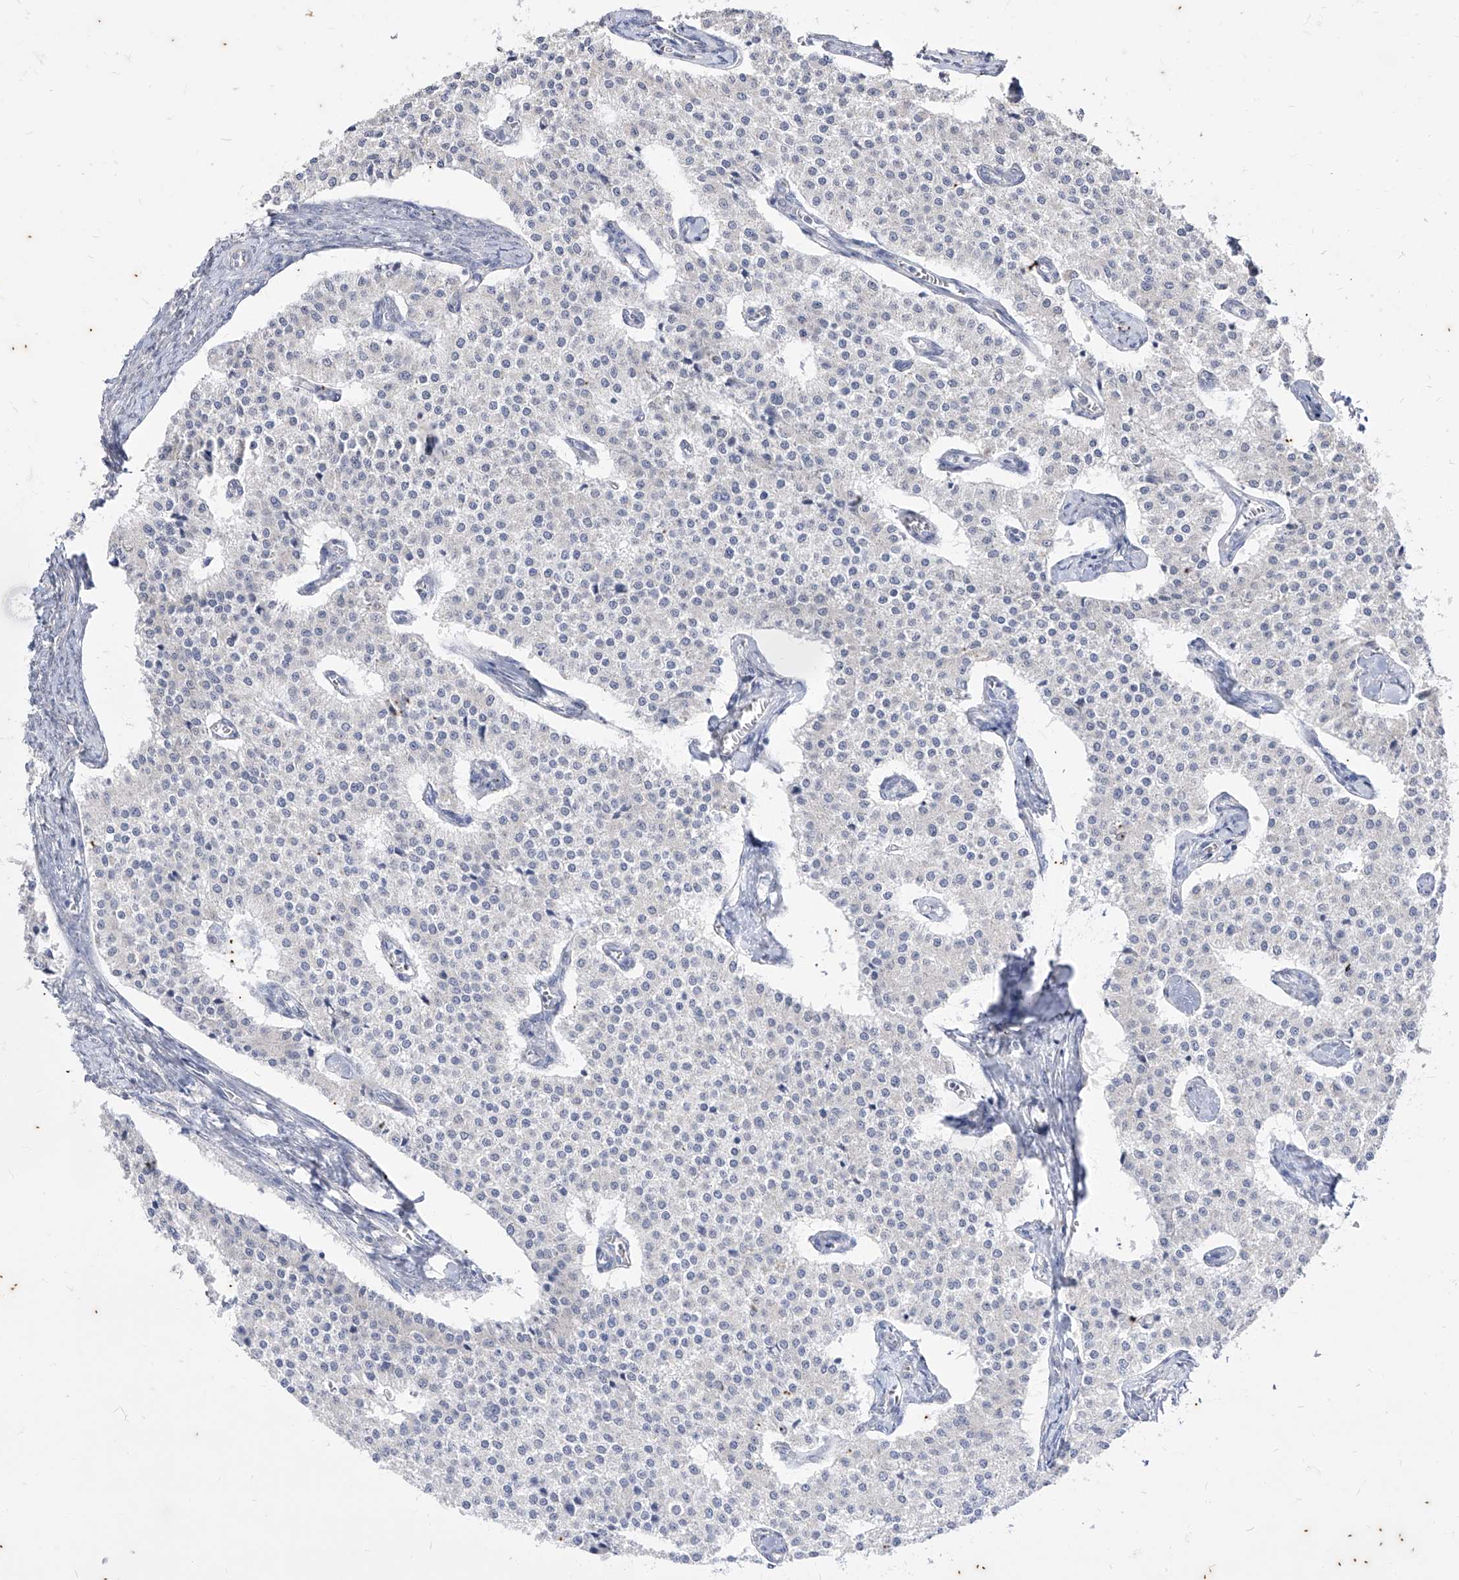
{"staining": {"intensity": "negative", "quantity": "none", "location": "none"}, "tissue": "carcinoid", "cell_type": "Tumor cells", "image_type": "cancer", "snomed": [{"axis": "morphology", "description": "Carcinoid, malignant, NOS"}, {"axis": "topography", "description": "Colon"}], "caption": "Immunohistochemistry image of carcinoid stained for a protein (brown), which displays no expression in tumor cells. The staining is performed using DAB (3,3'-diaminobenzidine) brown chromogen with nuclei counter-stained in using hematoxylin.", "gene": "PHF20L1", "patient": {"sex": "female", "age": 52}}